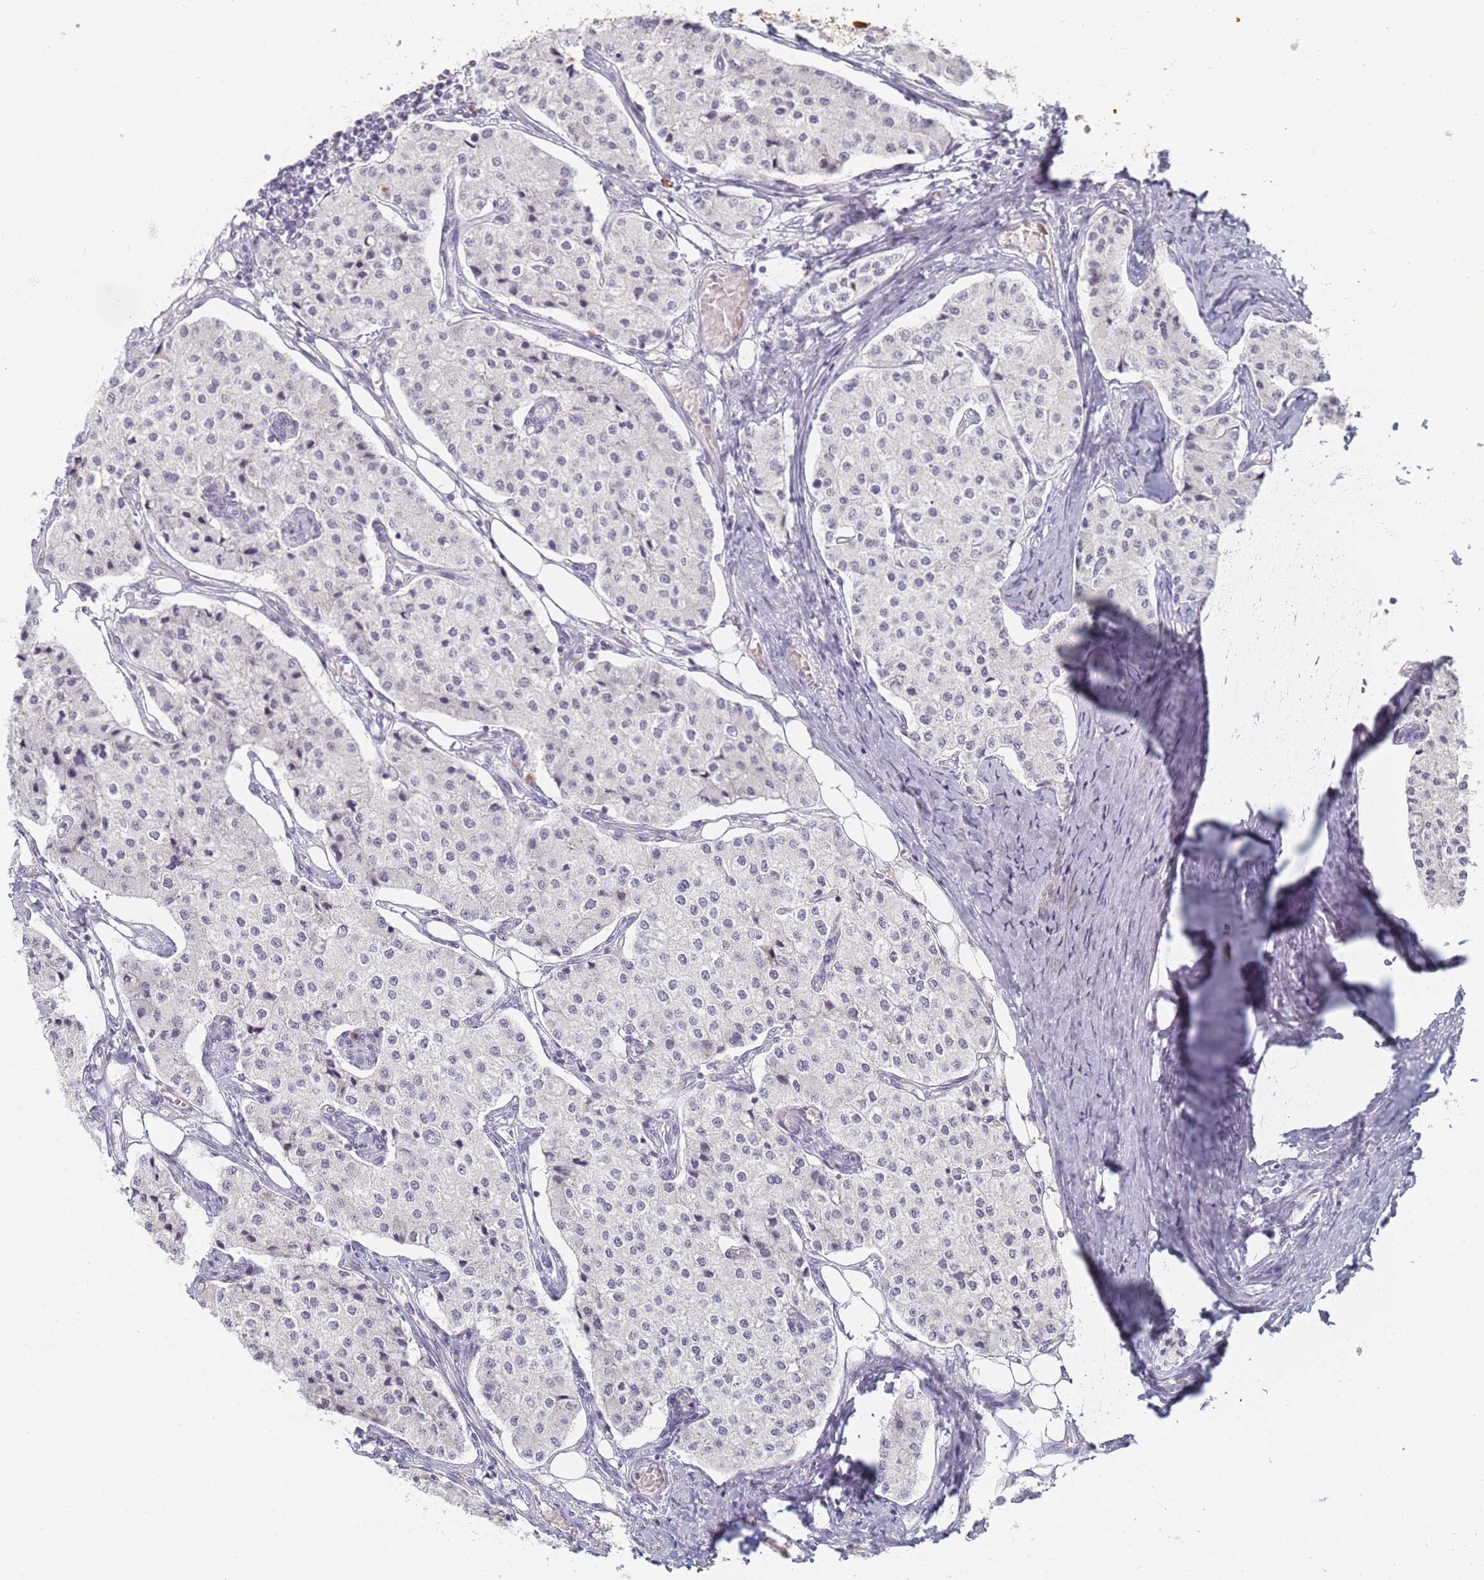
{"staining": {"intensity": "negative", "quantity": "none", "location": "none"}, "tissue": "carcinoid", "cell_type": "Tumor cells", "image_type": "cancer", "snomed": [{"axis": "morphology", "description": "Carcinoid, malignant, NOS"}, {"axis": "topography", "description": "Colon"}], "caption": "Image shows no protein staining in tumor cells of carcinoid tissue. (DAB IHC, high magnification).", "gene": "SLC38A9", "patient": {"sex": "female", "age": 52}}